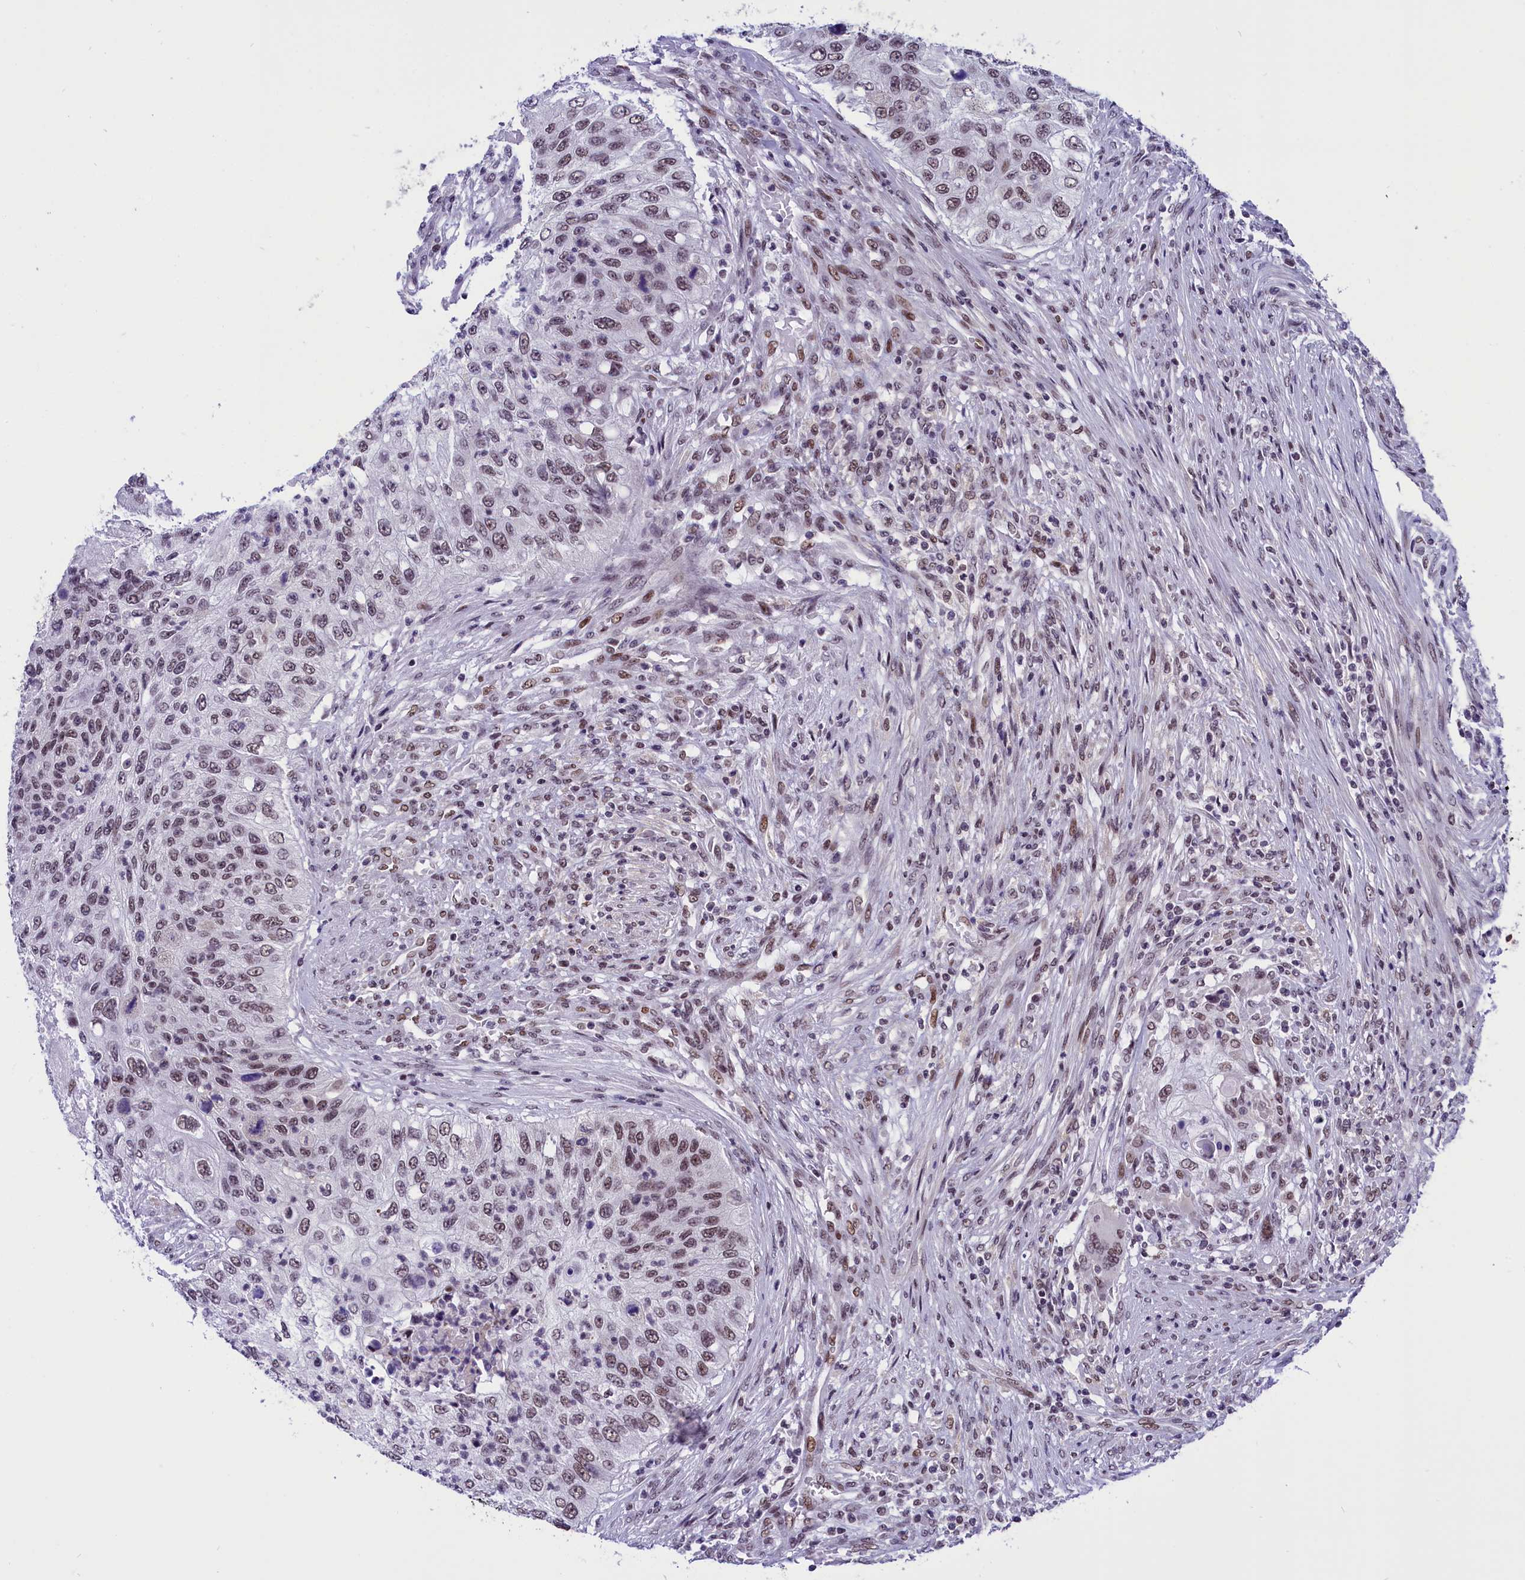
{"staining": {"intensity": "weak", "quantity": ">75%", "location": "nuclear"}, "tissue": "urothelial cancer", "cell_type": "Tumor cells", "image_type": "cancer", "snomed": [{"axis": "morphology", "description": "Urothelial carcinoma, High grade"}, {"axis": "topography", "description": "Urinary bladder"}], "caption": "An image of urothelial cancer stained for a protein exhibits weak nuclear brown staining in tumor cells.", "gene": "CDYL2", "patient": {"sex": "female", "age": 60}}